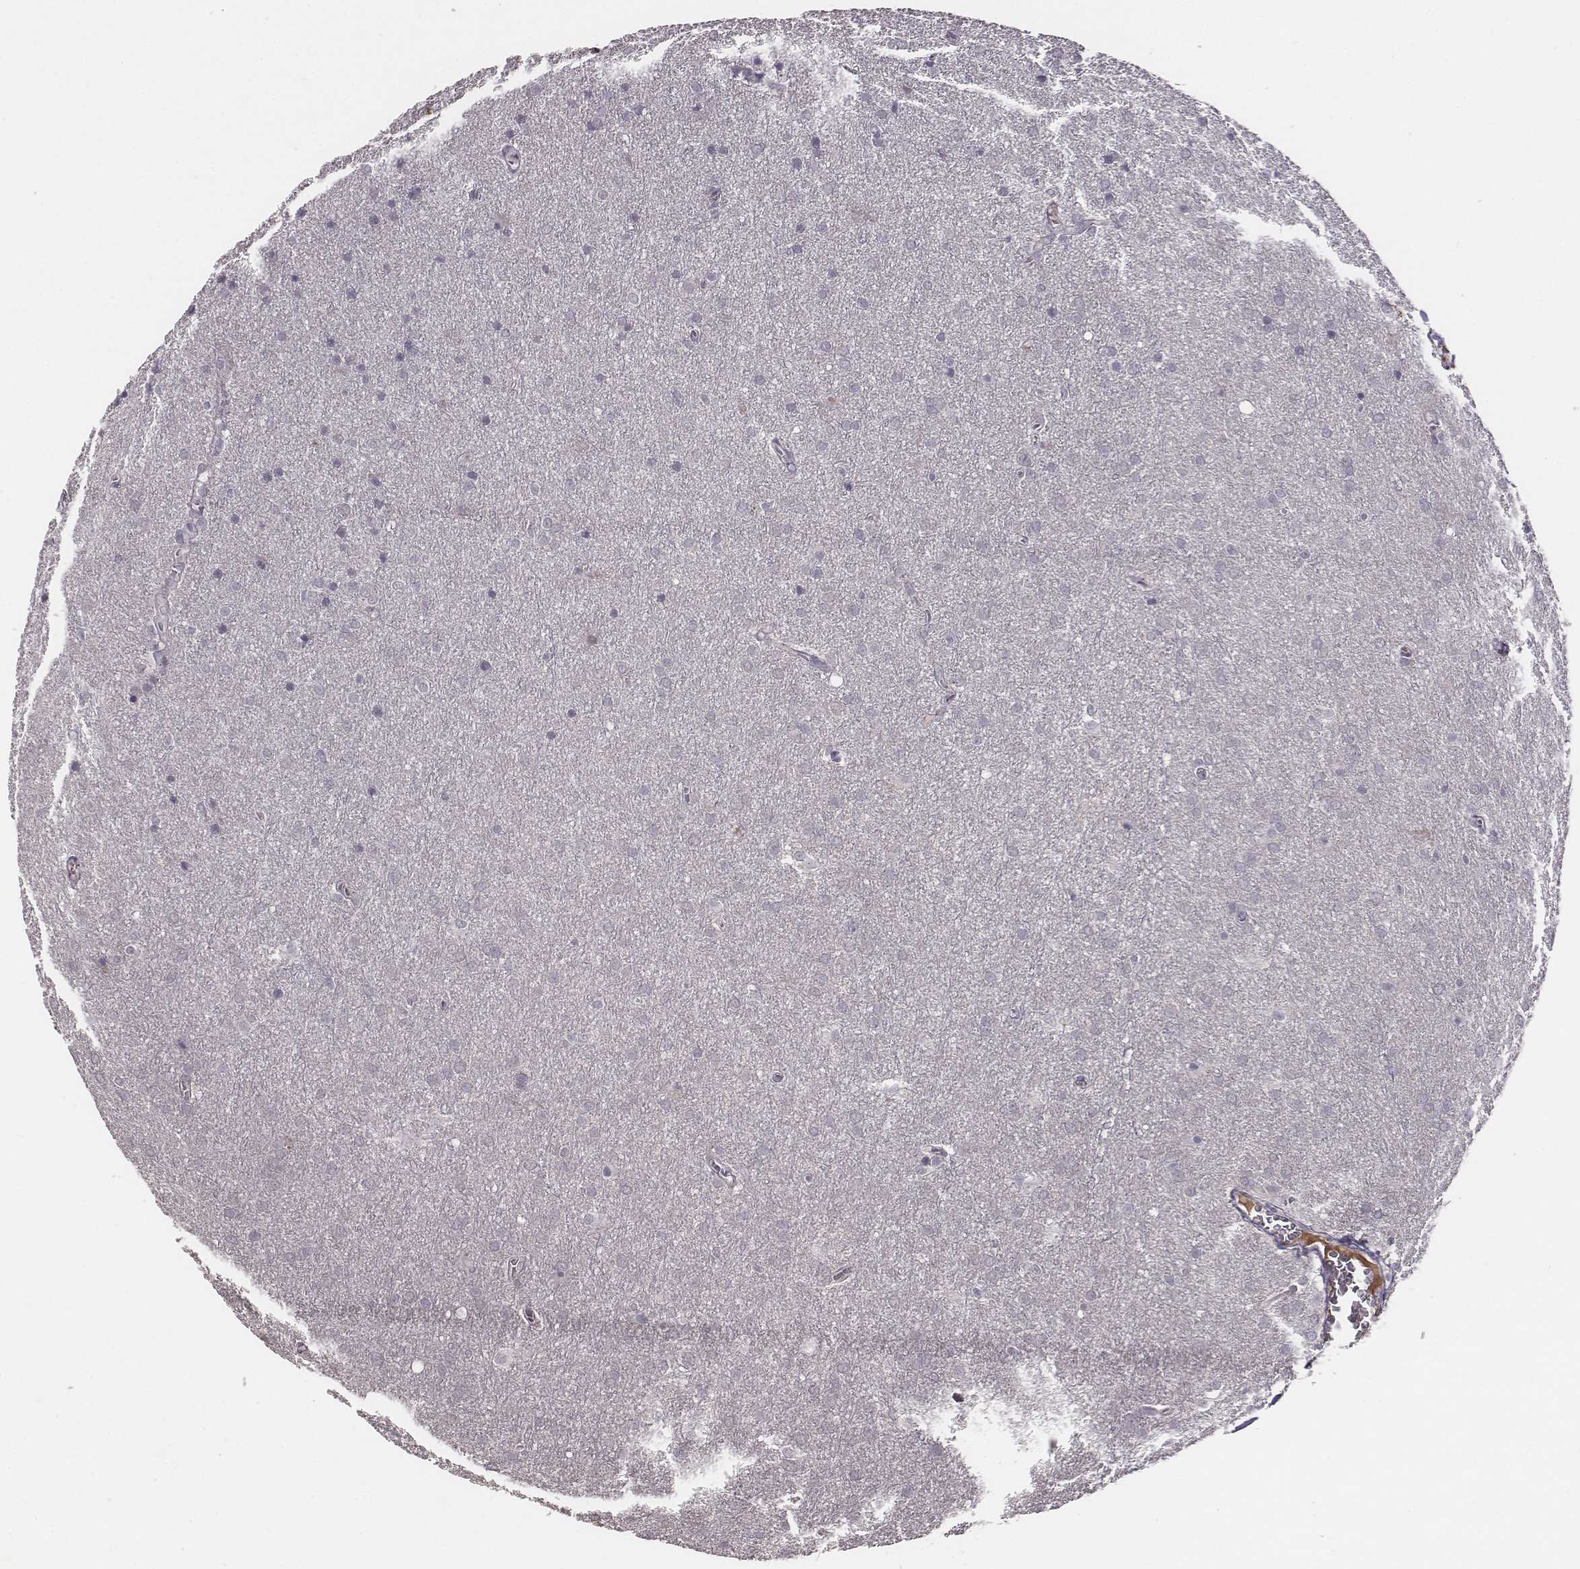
{"staining": {"intensity": "negative", "quantity": "none", "location": "none"}, "tissue": "glioma", "cell_type": "Tumor cells", "image_type": "cancer", "snomed": [{"axis": "morphology", "description": "Glioma, malignant, Low grade"}, {"axis": "topography", "description": "Brain"}], "caption": "This is an IHC histopathology image of malignant glioma (low-grade). There is no expression in tumor cells.", "gene": "SLC22A6", "patient": {"sex": "female", "age": 32}}